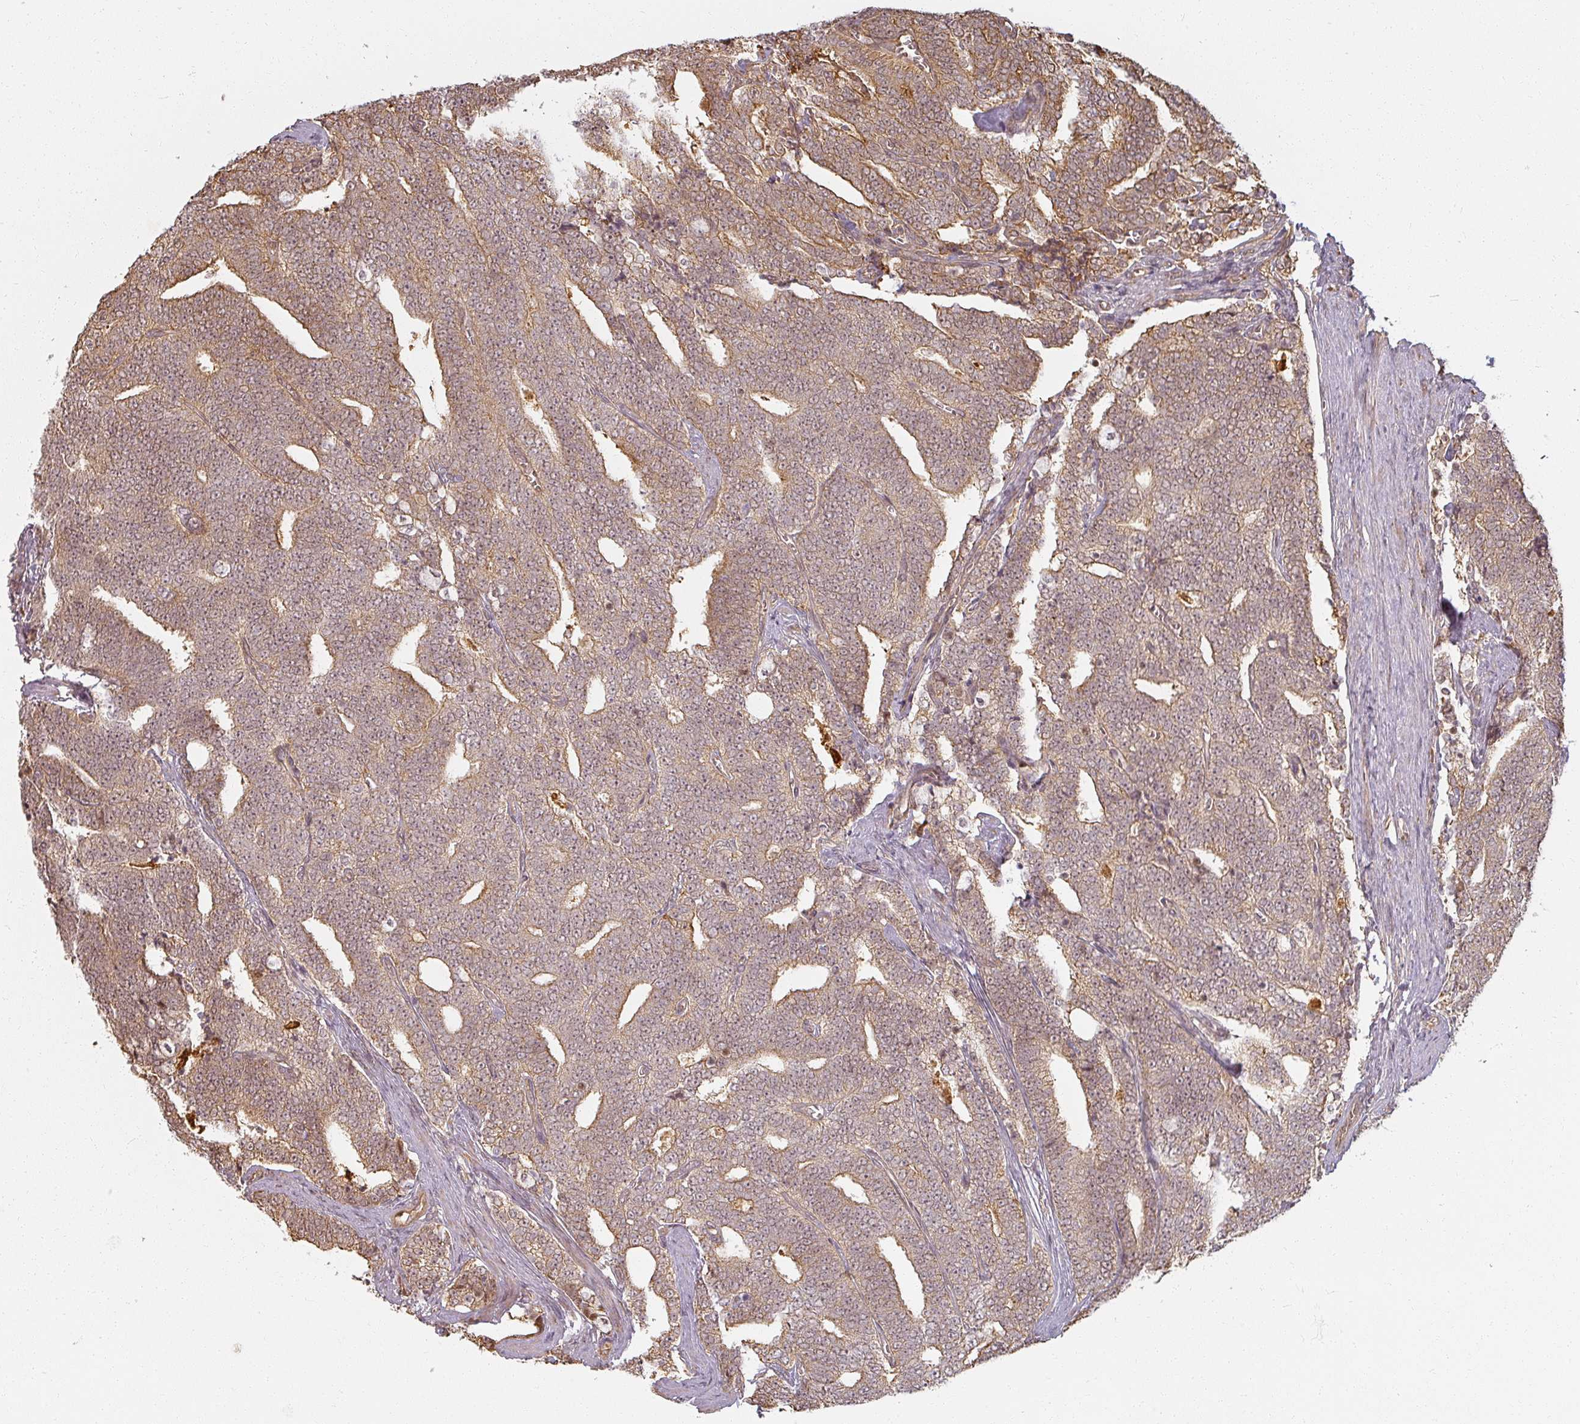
{"staining": {"intensity": "moderate", "quantity": ">75%", "location": "cytoplasmic/membranous,nuclear"}, "tissue": "prostate cancer", "cell_type": "Tumor cells", "image_type": "cancer", "snomed": [{"axis": "morphology", "description": "Adenocarcinoma, High grade"}, {"axis": "topography", "description": "Prostate and seminal vesicle, NOS"}], "caption": "Protein staining shows moderate cytoplasmic/membranous and nuclear expression in about >75% of tumor cells in prostate cancer.", "gene": "MED19", "patient": {"sex": "male", "age": 67}}